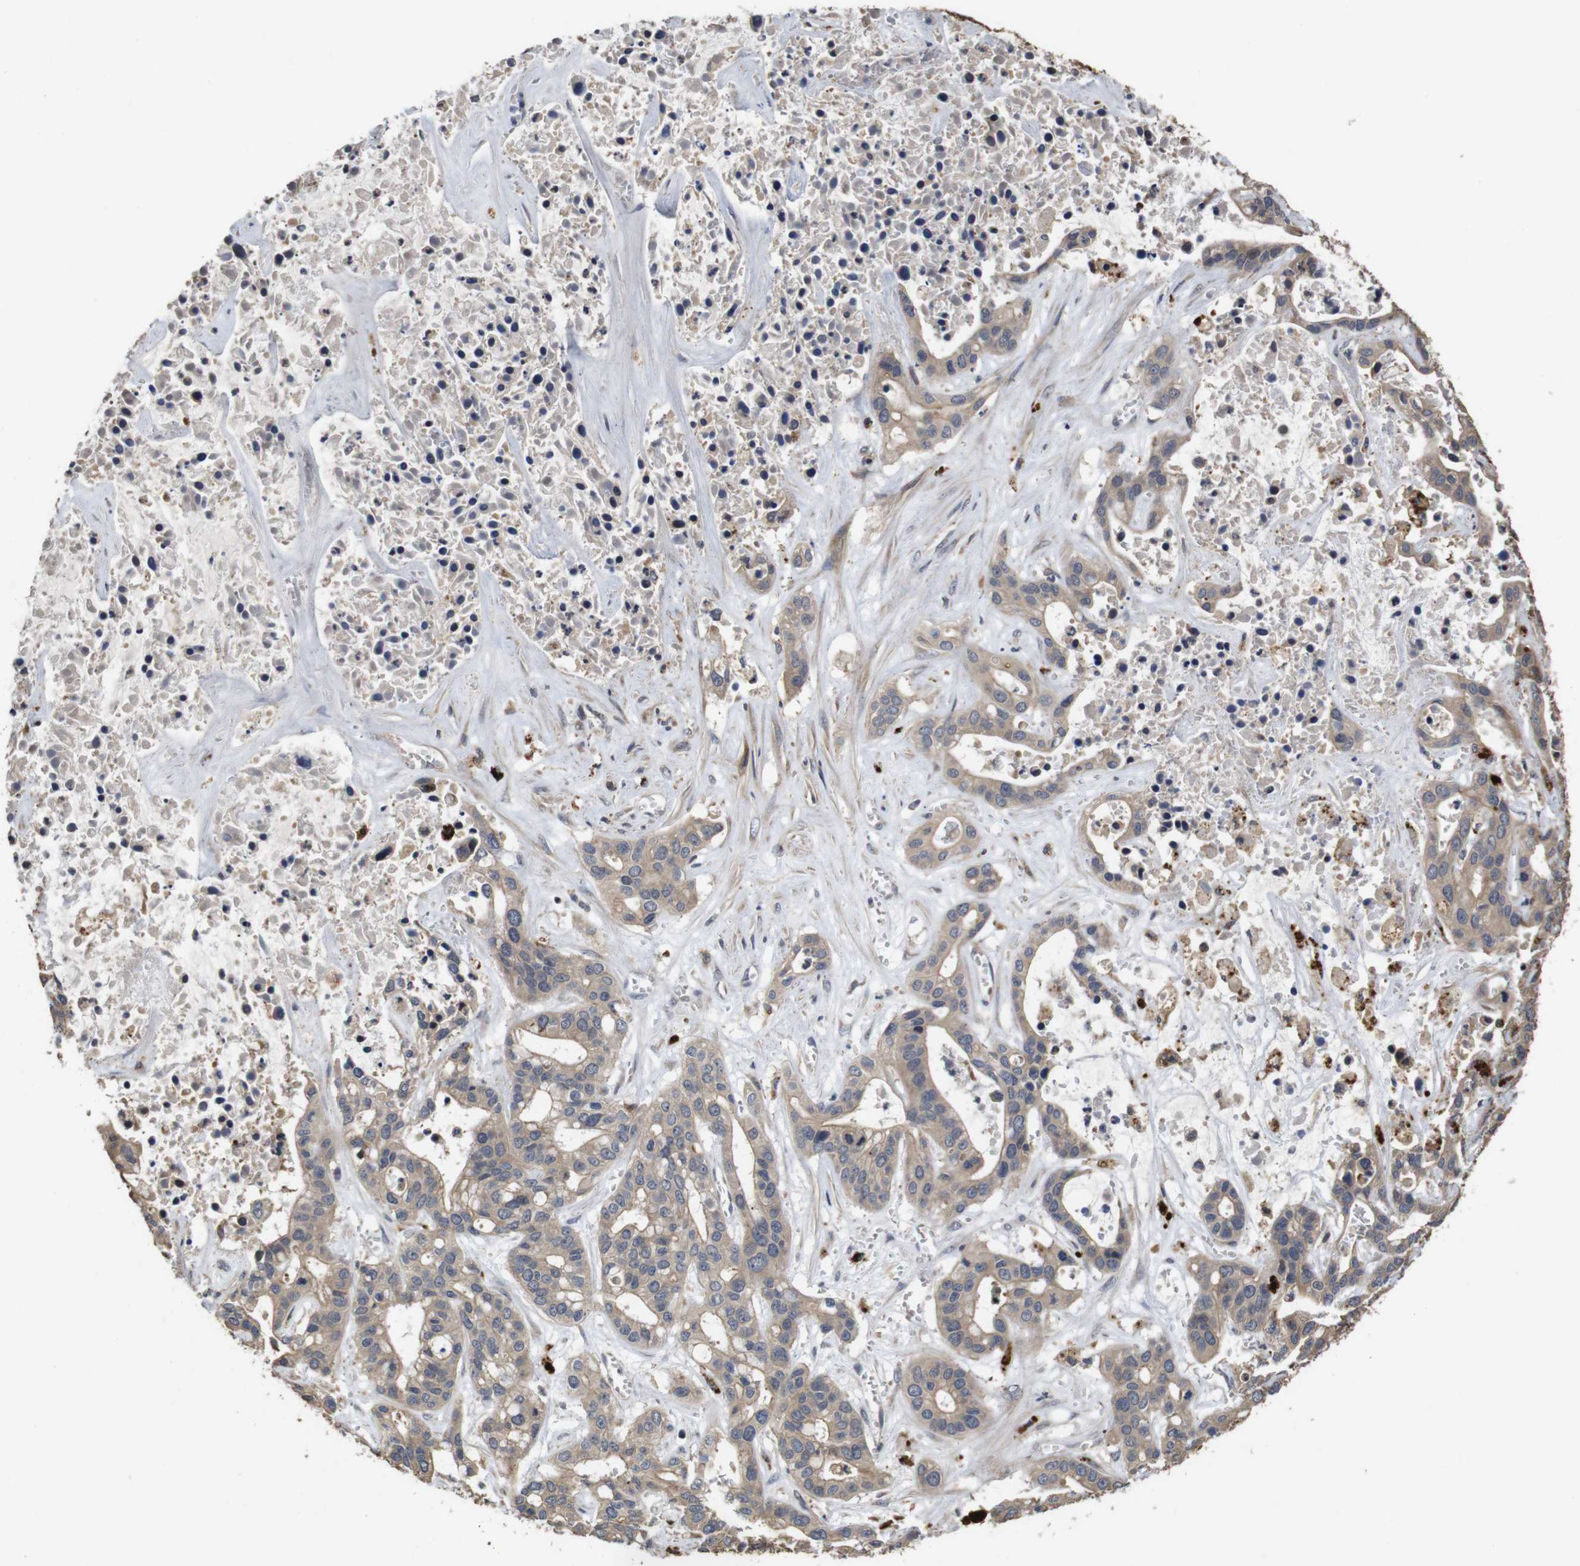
{"staining": {"intensity": "weak", "quantity": ">75%", "location": "cytoplasmic/membranous"}, "tissue": "liver cancer", "cell_type": "Tumor cells", "image_type": "cancer", "snomed": [{"axis": "morphology", "description": "Cholangiocarcinoma"}, {"axis": "topography", "description": "Liver"}], "caption": "A high-resolution micrograph shows IHC staining of liver cancer (cholangiocarcinoma), which reveals weak cytoplasmic/membranous expression in approximately >75% of tumor cells. Using DAB (3,3'-diaminobenzidine) (brown) and hematoxylin (blue) stains, captured at high magnification using brightfield microscopy.", "gene": "PTPN14", "patient": {"sex": "female", "age": 65}}